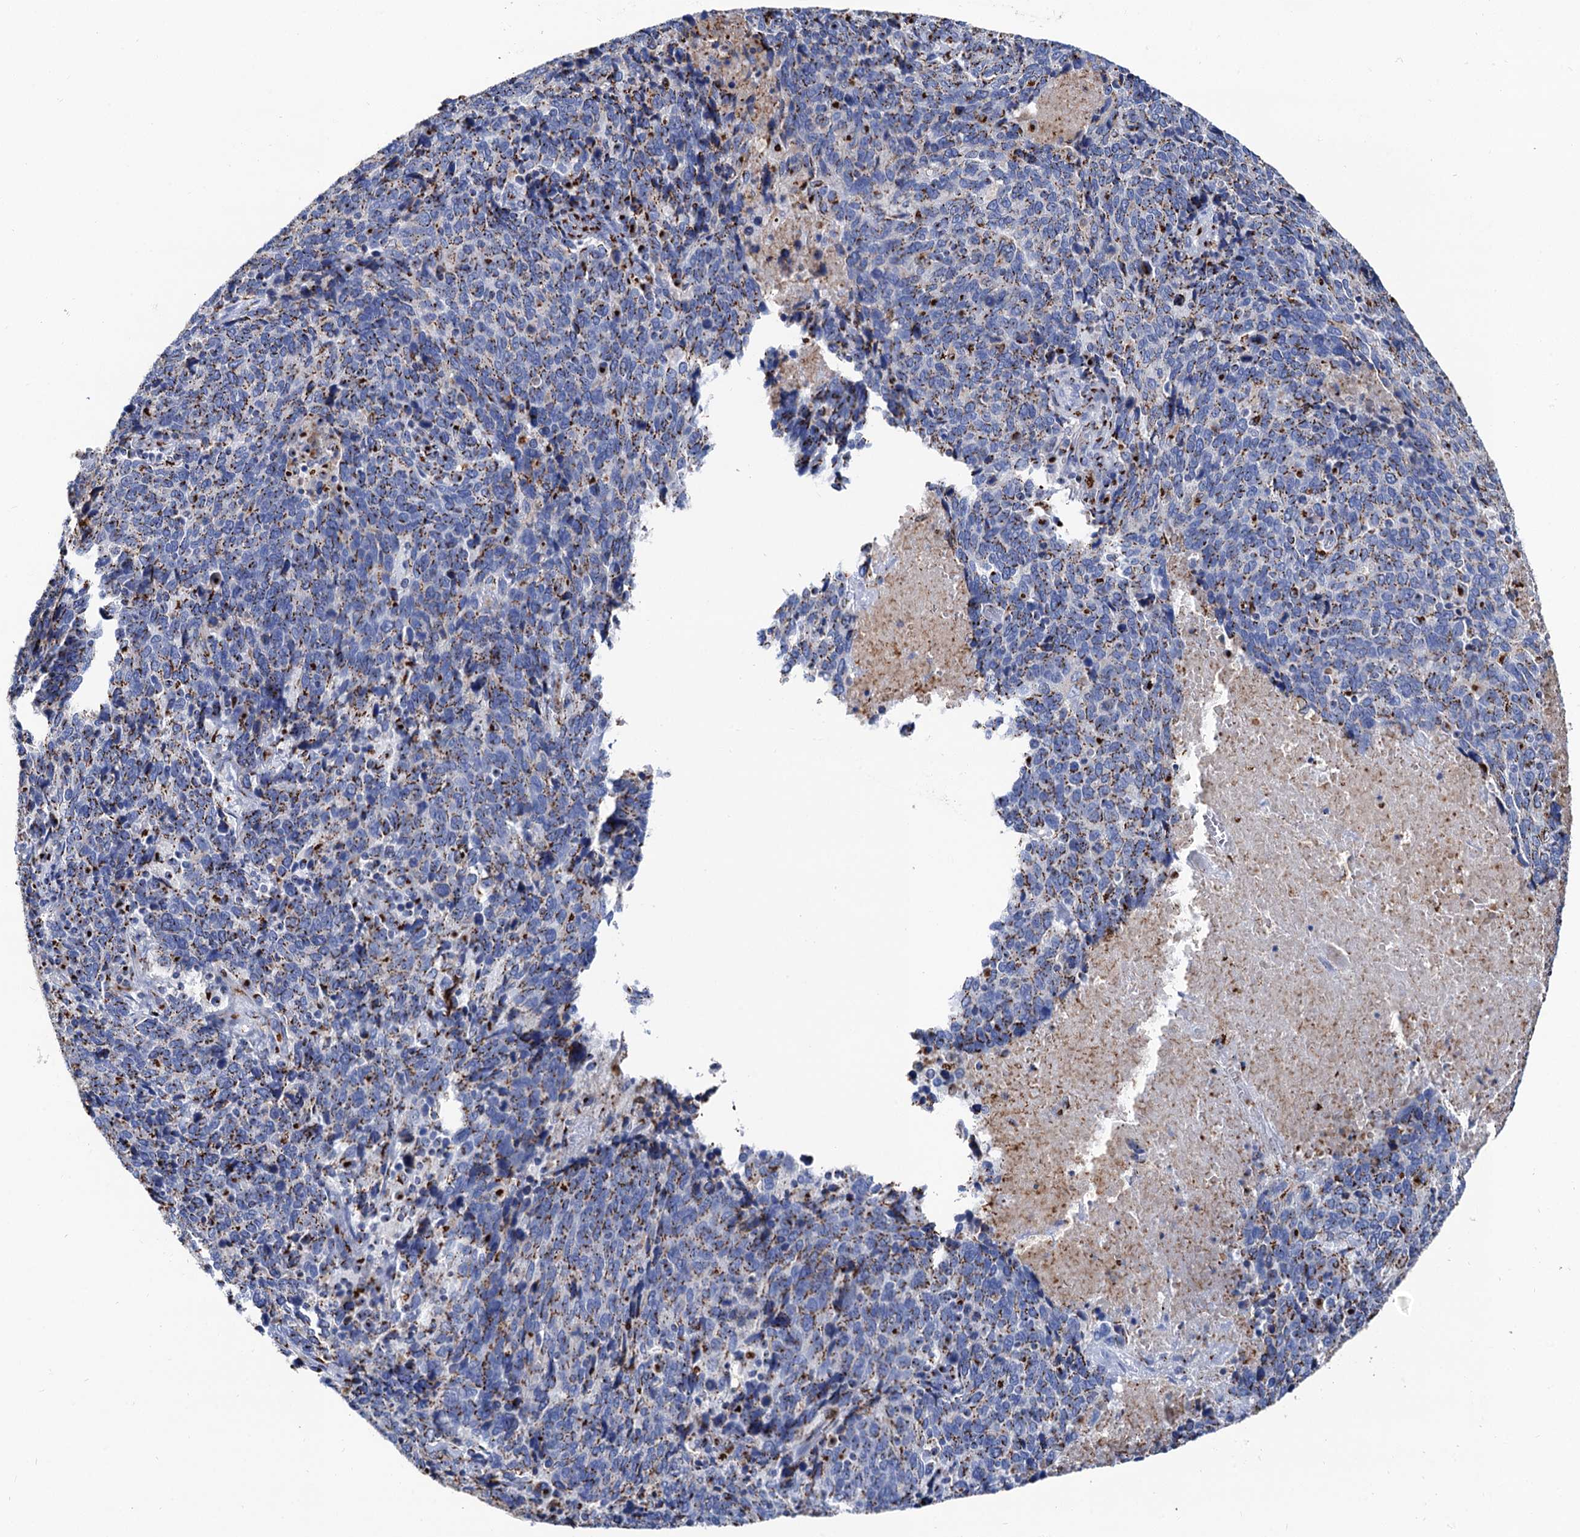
{"staining": {"intensity": "strong", "quantity": "25%-75%", "location": "cytoplasmic/membranous"}, "tissue": "cervical cancer", "cell_type": "Tumor cells", "image_type": "cancer", "snomed": [{"axis": "morphology", "description": "Squamous cell carcinoma, NOS"}, {"axis": "topography", "description": "Cervix"}], "caption": "About 25%-75% of tumor cells in cervical cancer demonstrate strong cytoplasmic/membranous protein positivity as visualized by brown immunohistochemical staining.", "gene": "TM9SF3", "patient": {"sex": "female", "age": 41}}